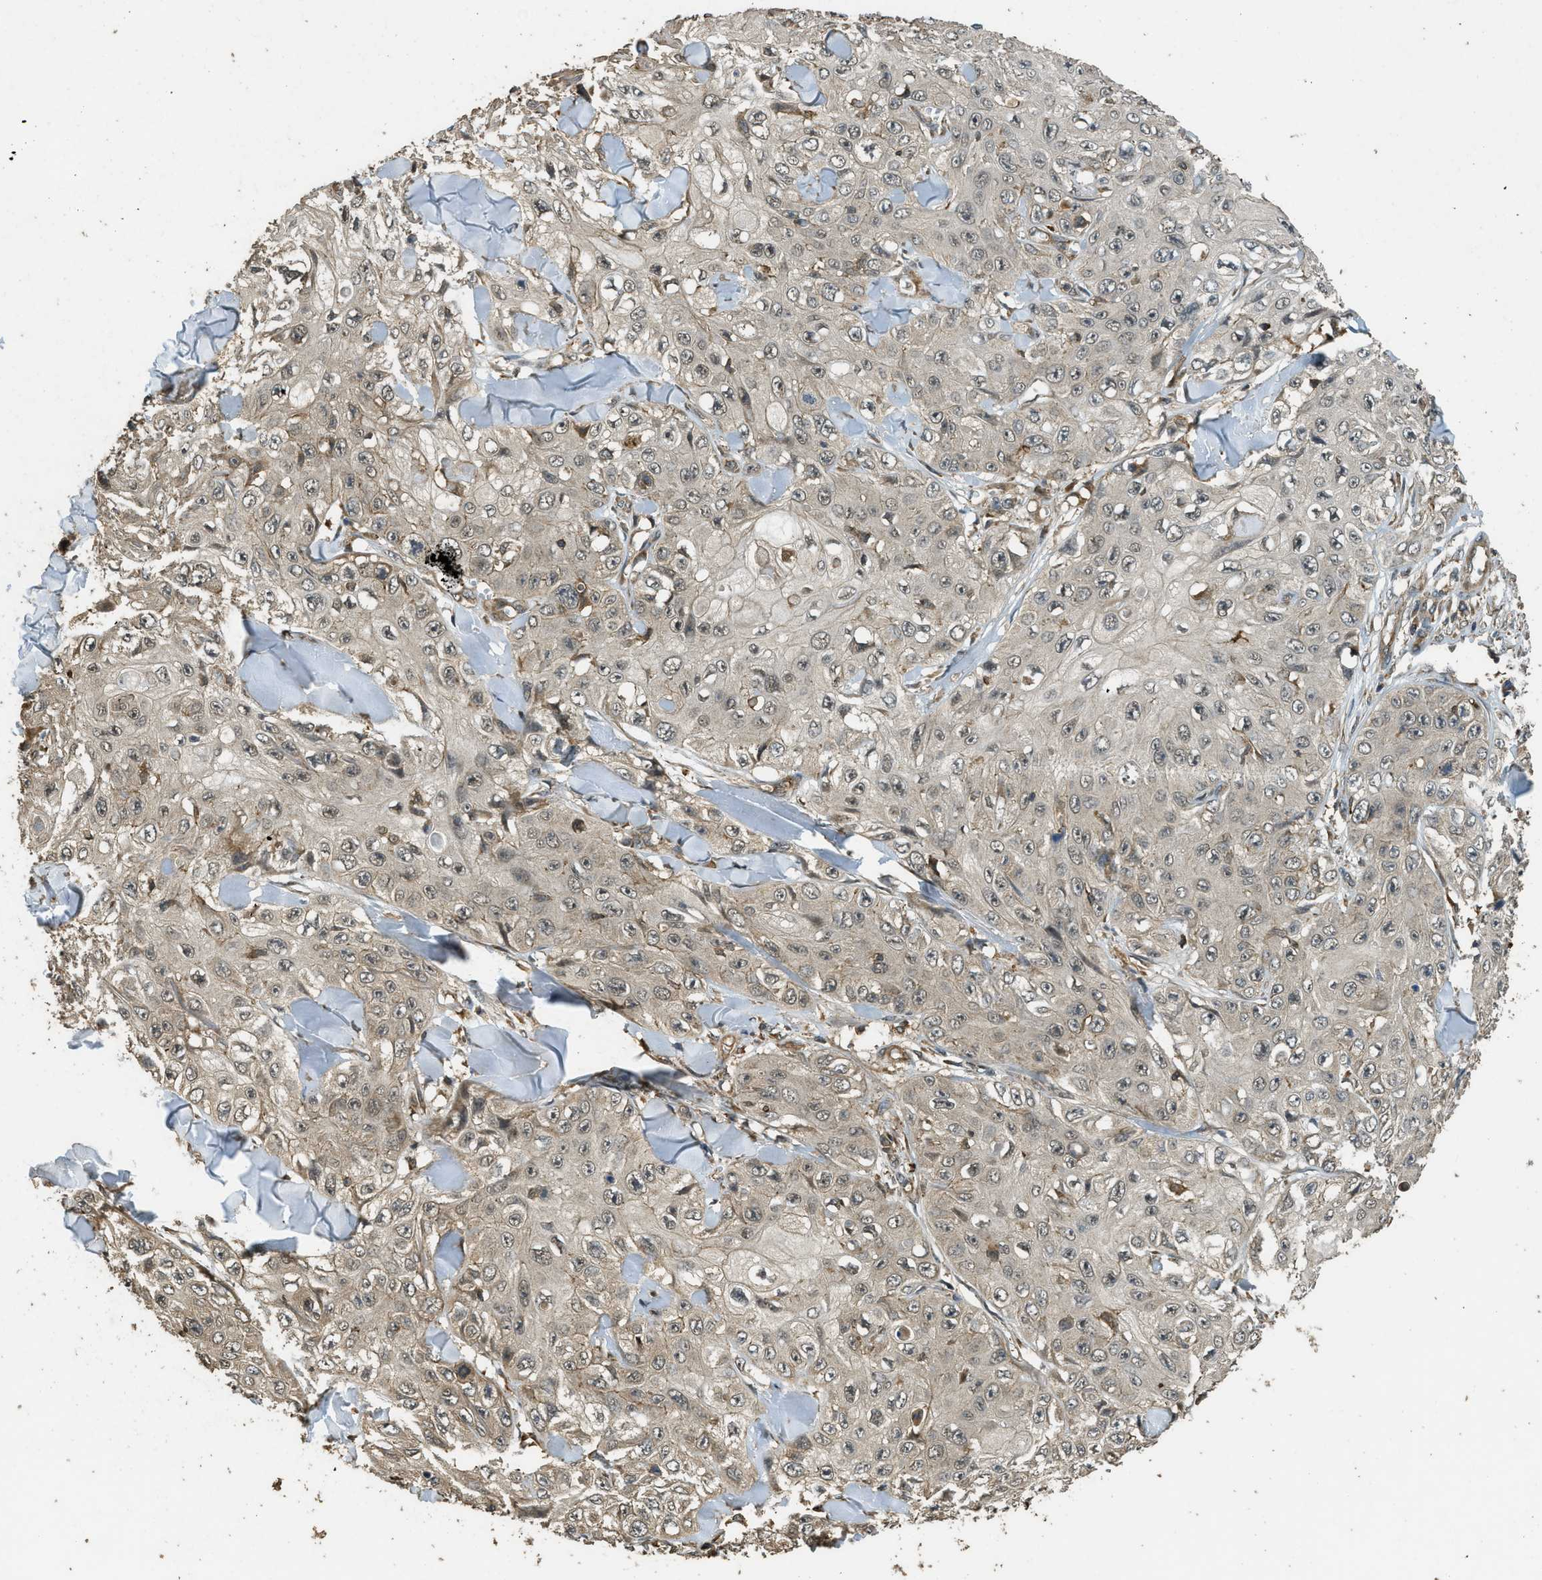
{"staining": {"intensity": "weak", "quantity": "25%-75%", "location": "cytoplasmic/membranous"}, "tissue": "skin cancer", "cell_type": "Tumor cells", "image_type": "cancer", "snomed": [{"axis": "morphology", "description": "Squamous cell carcinoma, NOS"}, {"axis": "topography", "description": "Skin"}], "caption": "Immunohistochemistry micrograph of neoplastic tissue: human squamous cell carcinoma (skin) stained using IHC displays low levels of weak protein expression localized specifically in the cytoplasmic/membranous of tumor cells, appearing as a cytoplasmic/membranous brown color.", "gene": "PPP6R3", "patient": {"sex": "male", "age": 86}}